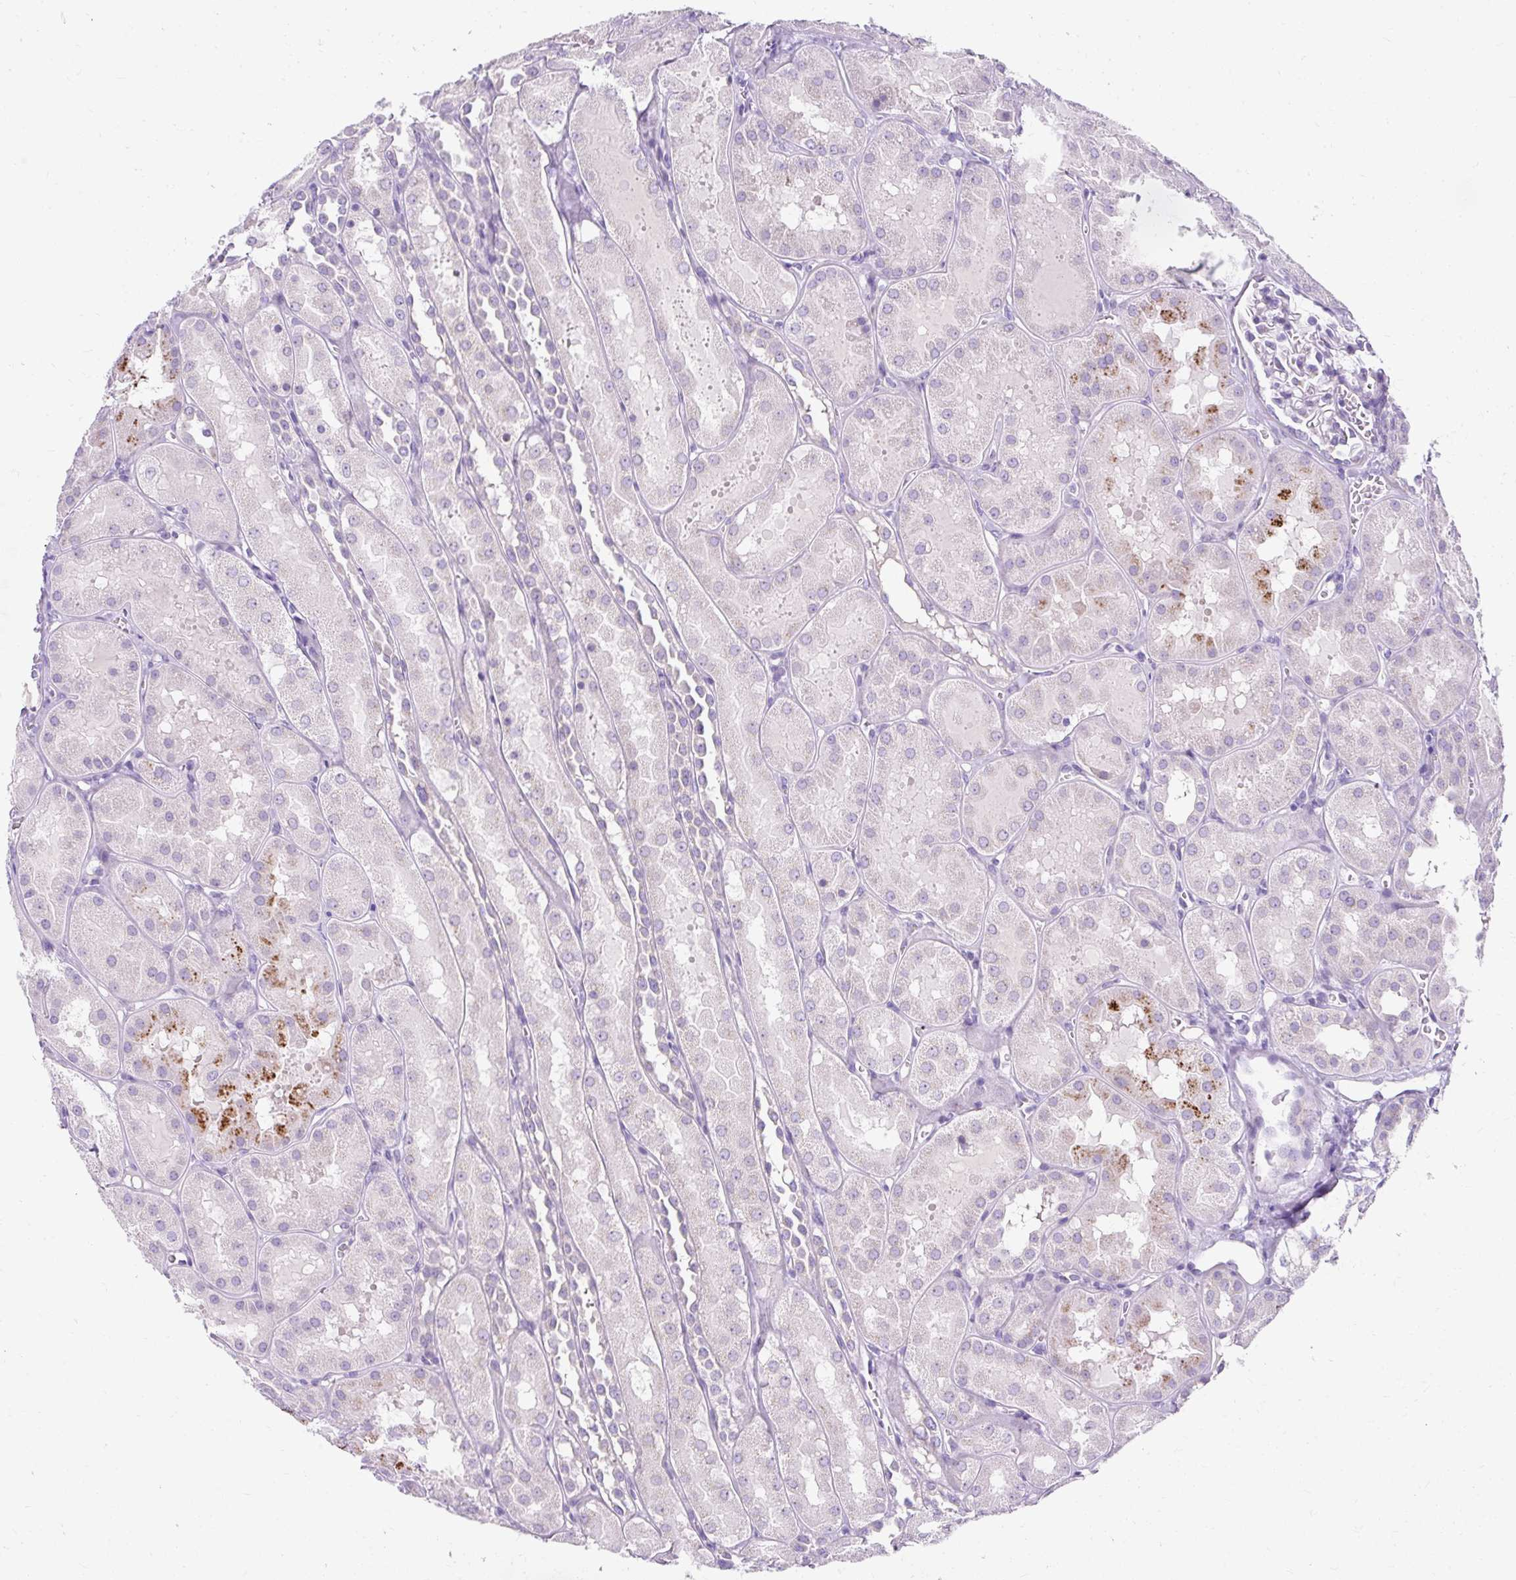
{"staining": {"intensity": "negative", "quantity": "none", "location": "none"}, "tissue": "kidney", "cell_type": "Cells in glomeruli", "image_type": "normal", "snomed": [{"axis": "morphology", "description": "Normal tissue, NOS"}, {"axis": "topography", "description": "Kidney"}, {"axis": "topography", "description": "Urinary bladder"}], "caption": "Immunohistochemistry micrograph of normal kidney: human kidney stained with DAB reveals no significant protein expression in cells in glomeruli. (DAB immunohistochemistry, high magnification).", "gene": "GOLGA8A", "patient": {"sex": "male", "age": 16}}